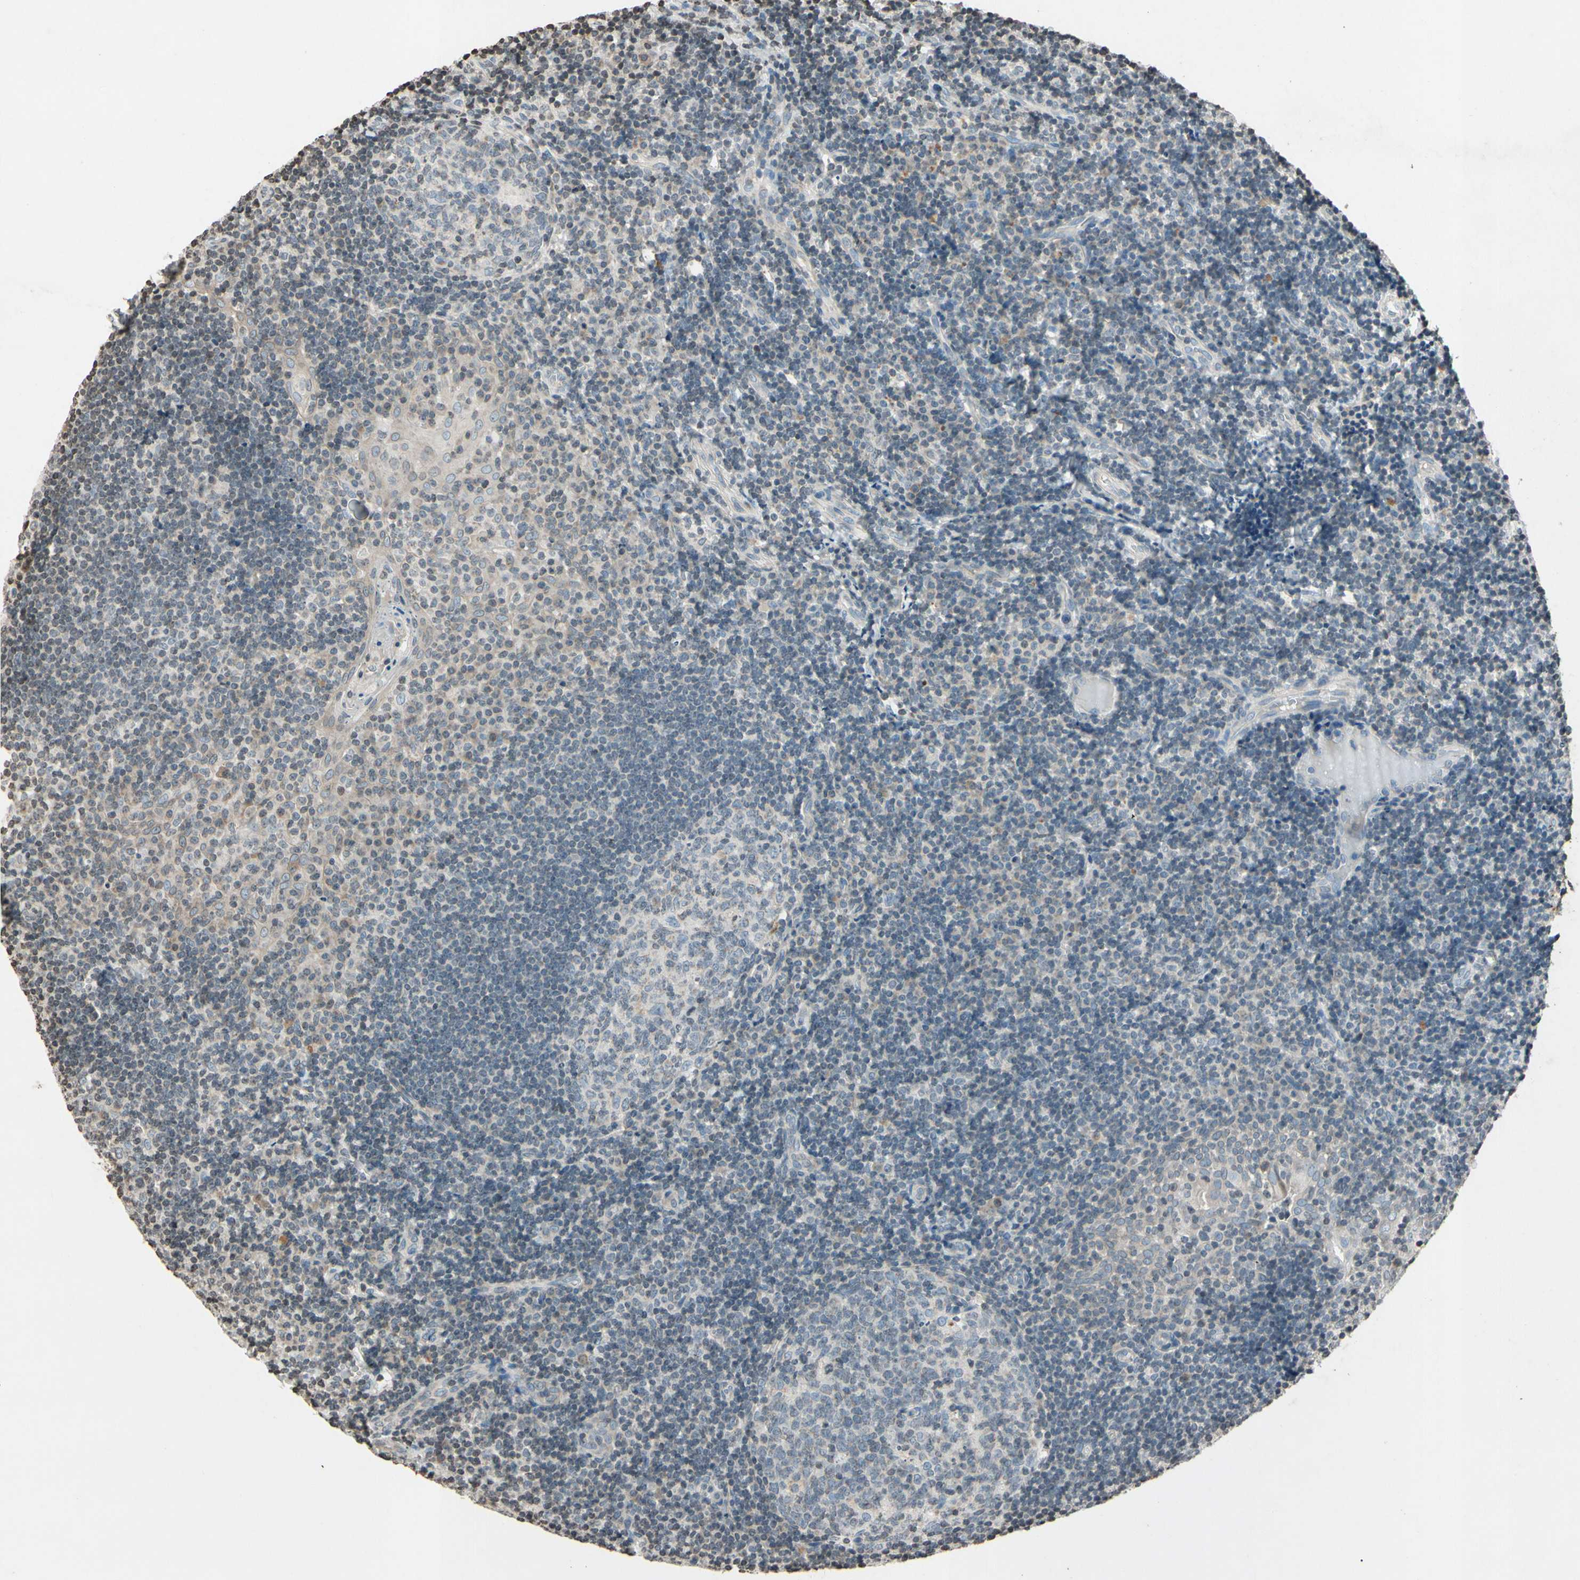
{"staining": {"intensity": "negative", "quantity": "none", "location": "none"}, "tissue": "tonsil", "cell_type": "Germinal center cells", "image_type": "normal", "snomed": [{"axis": "morphology", "description": "Normal tissue, NOS"}, {"axis": "topography", "description": "Tonsil"}], "caption": "Immunohistochemistry histopathology image of normal tonsil stained for a protein (brown), which exhibits no positivity in germinal center cells.", "gene": "CLDN11", "patient": {"sex": "female", "age": 40}}